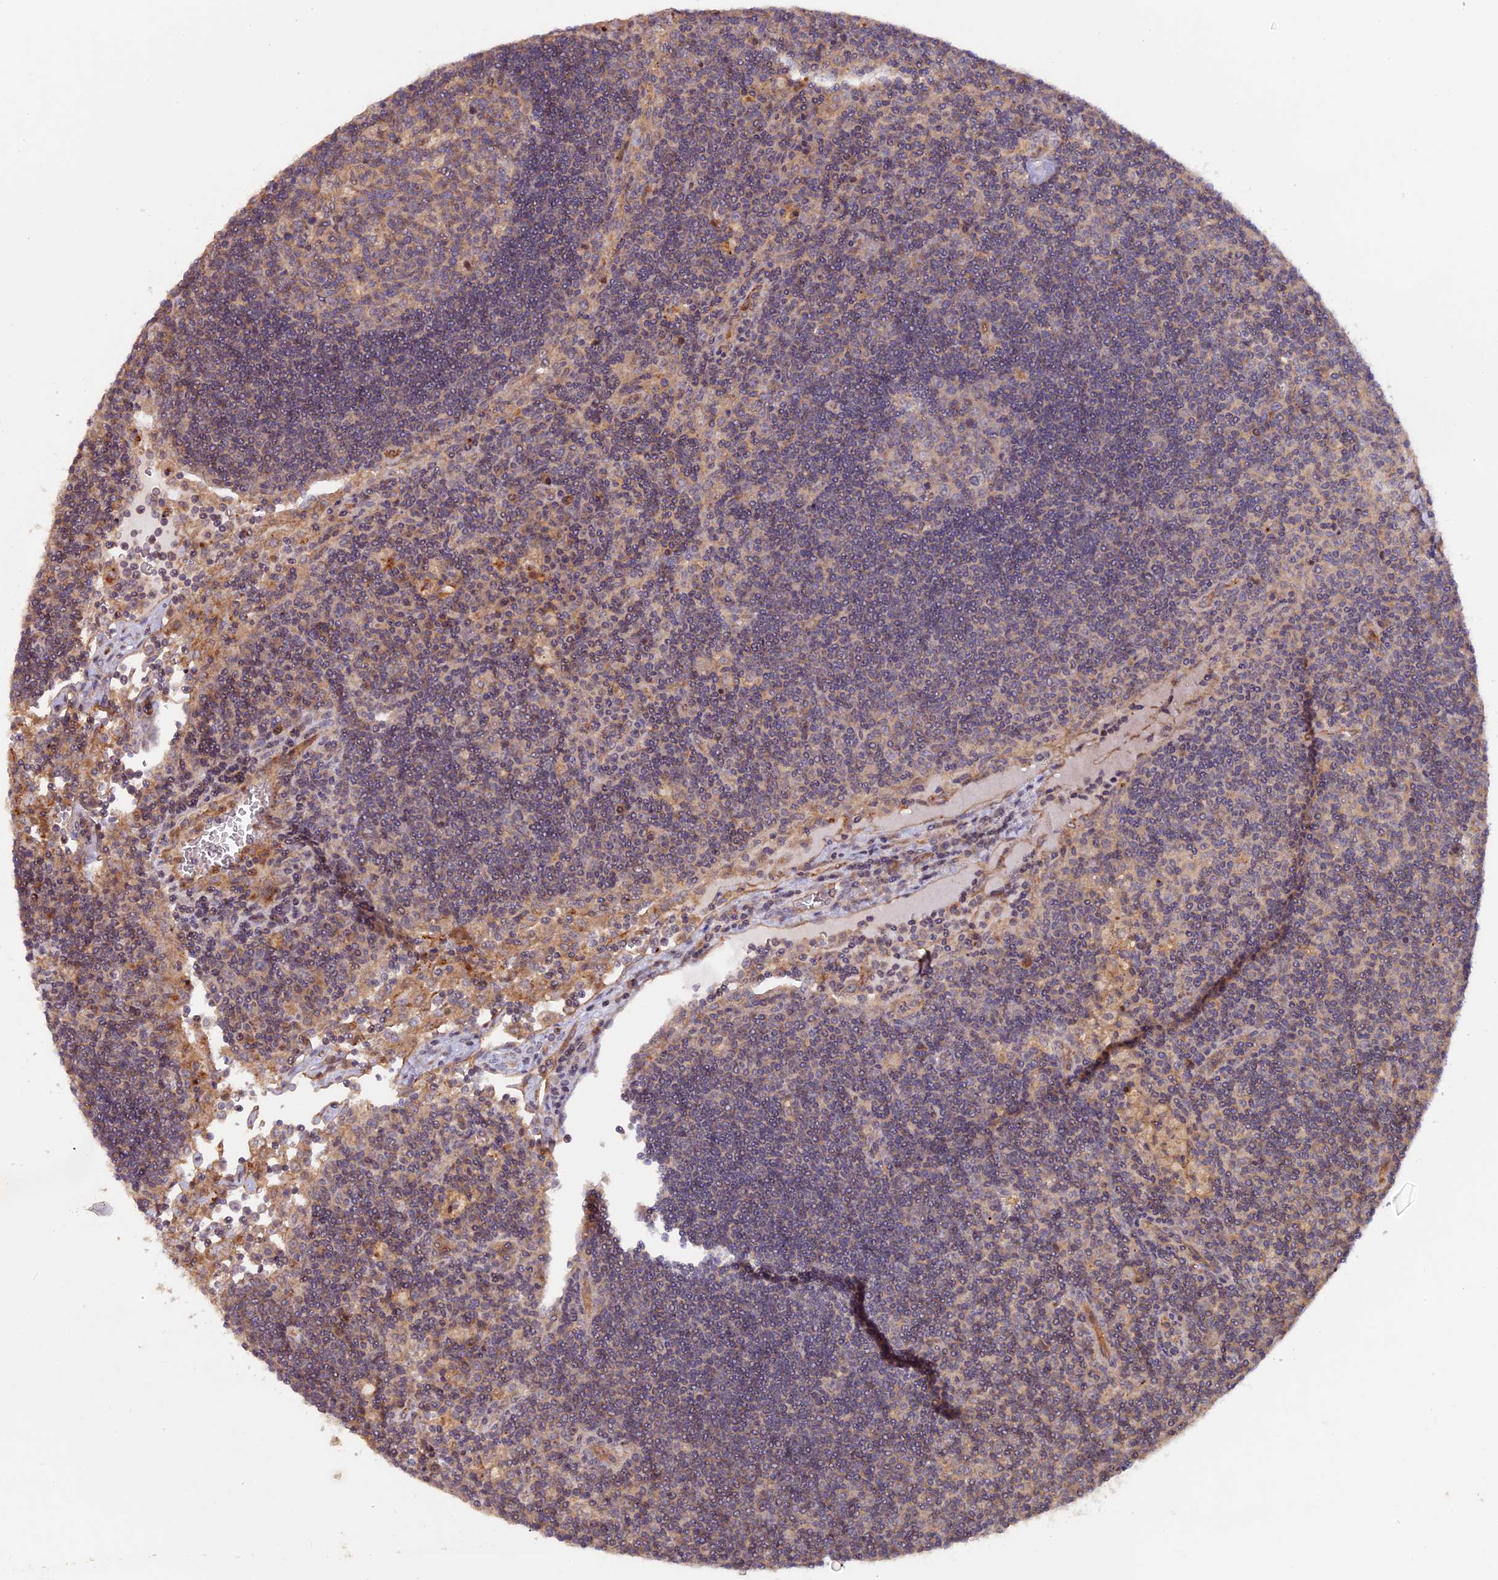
{"staining": {"intensity": "negative", "quantity": "none", "location": "none"}, "tissue": "lymph node", "cell_type": "Germinal center cells", "image_type": "normal", "snomed": [{"axis": "morphology", "description": "Normal tissue, NOS"}, {"axis": "topography", "description": "Lymph node"}], "caption": "Germinal center cells show no significant expression in normal lymph node. (Stains: DAB immunohistochemistry with hematoxylin counter stain, Microscopy: brightfield microscopy at high magnification).", "gene": "FERMT1", "patient": {"sex": "male", "age": 58}}